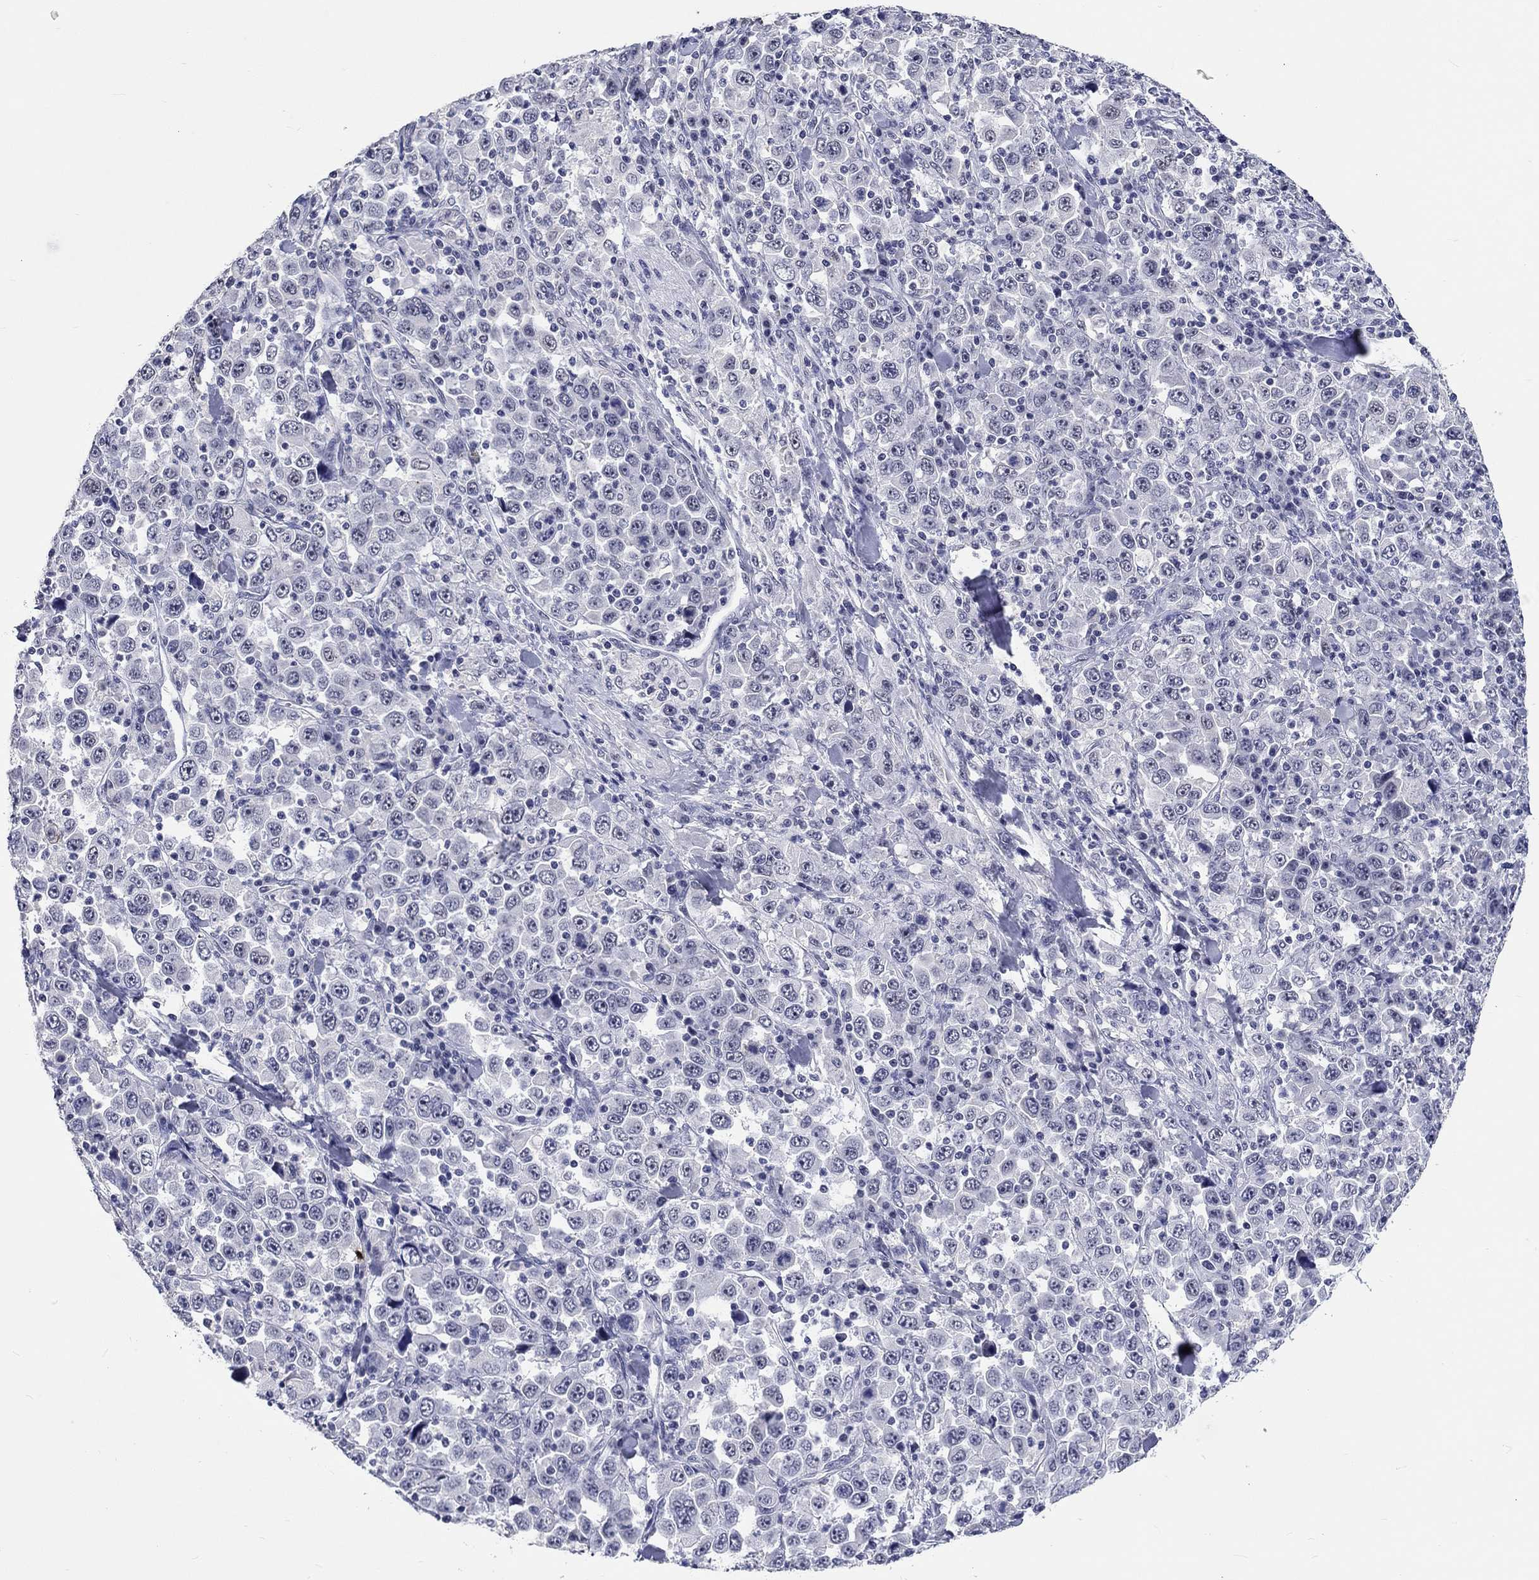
{"staining": {"intensity": "negative", "quantity": "none", "location": "none"}, "tissue": "stomach cancer", "cell_type": "Tumor cells", "image_type": "cancer", "snomed": [{"axis": "morphology", "description": "Normal tissue, NOS"}, {"axis": "morphology", "description": "Adenocarcinoma, NOS"}, {"axis": "topography", "description": "Stomach, upper"}, {"axis": "topography", "description": "Stomach"}], "caption": "Immunohistochemistry histopathology image of neoplastic tissue: stomach cancer (adenocarcinoma) stained with DAB (3,3'-diaminobenzidine) shows no significant protein expression in tumor cells.", "gene": "GRIN1", "patient": {"sex": "male", "age": 59}}